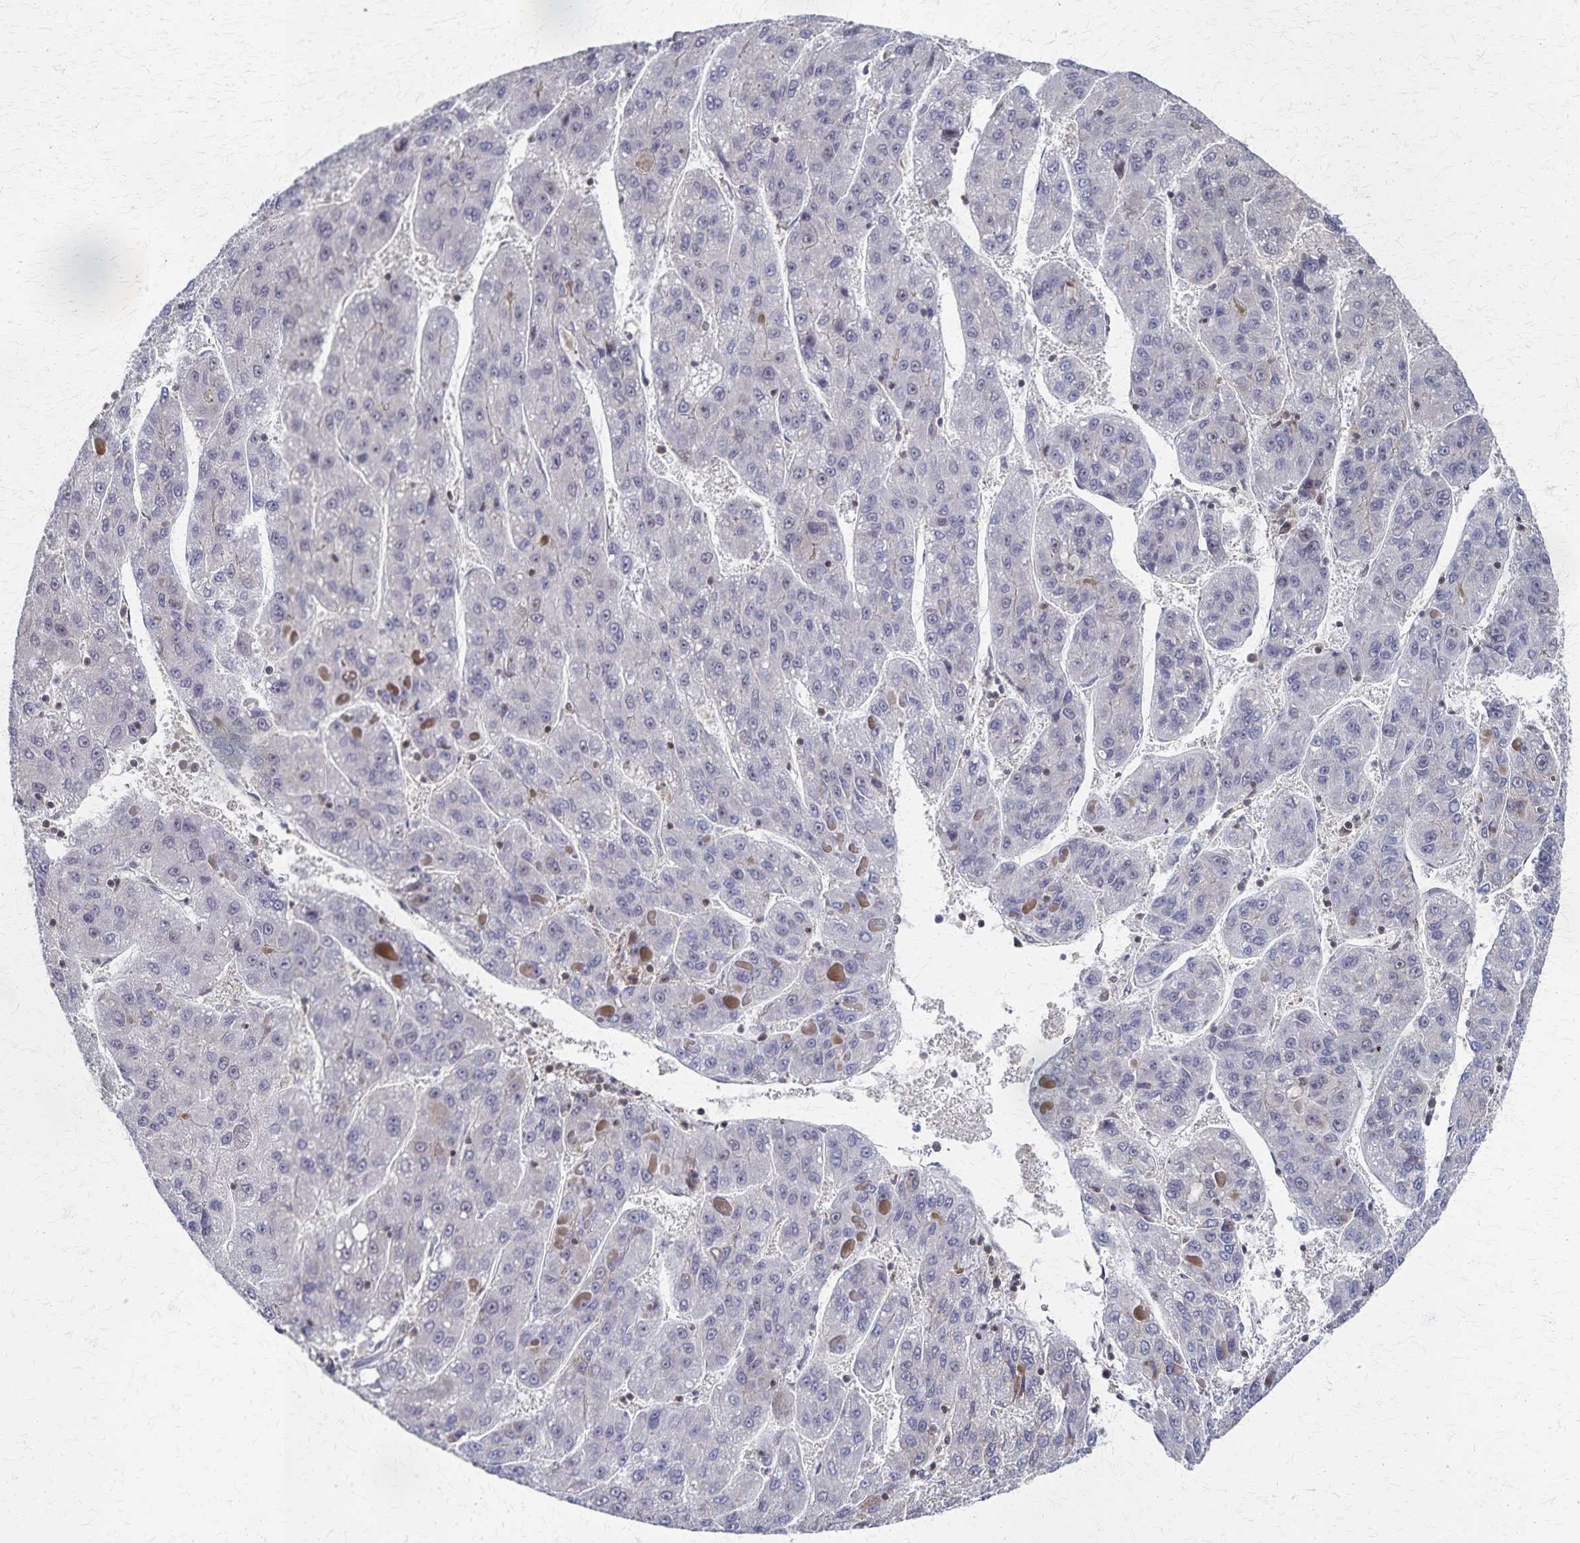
{"staining": {"intensity": "negative", "quantity": "none", "location": "none"}, "tissue": "liver cancer", "cell_type": "Tumor cells", "image_type": "cancer", "snomed": [{"axis": "morphology", "description": "Carcinoma, Hepatocellular, NOS"}, {"axis": "topography", "description": "Liver"}], "caption": "IHC photomicrograph of human liver cancer (hepatocellular carcinoma) stained for a protein (brown), which shows no staining in tumor cells.", "gene": "GTF2B", "patient": {"sex": "female", "age": 82}}